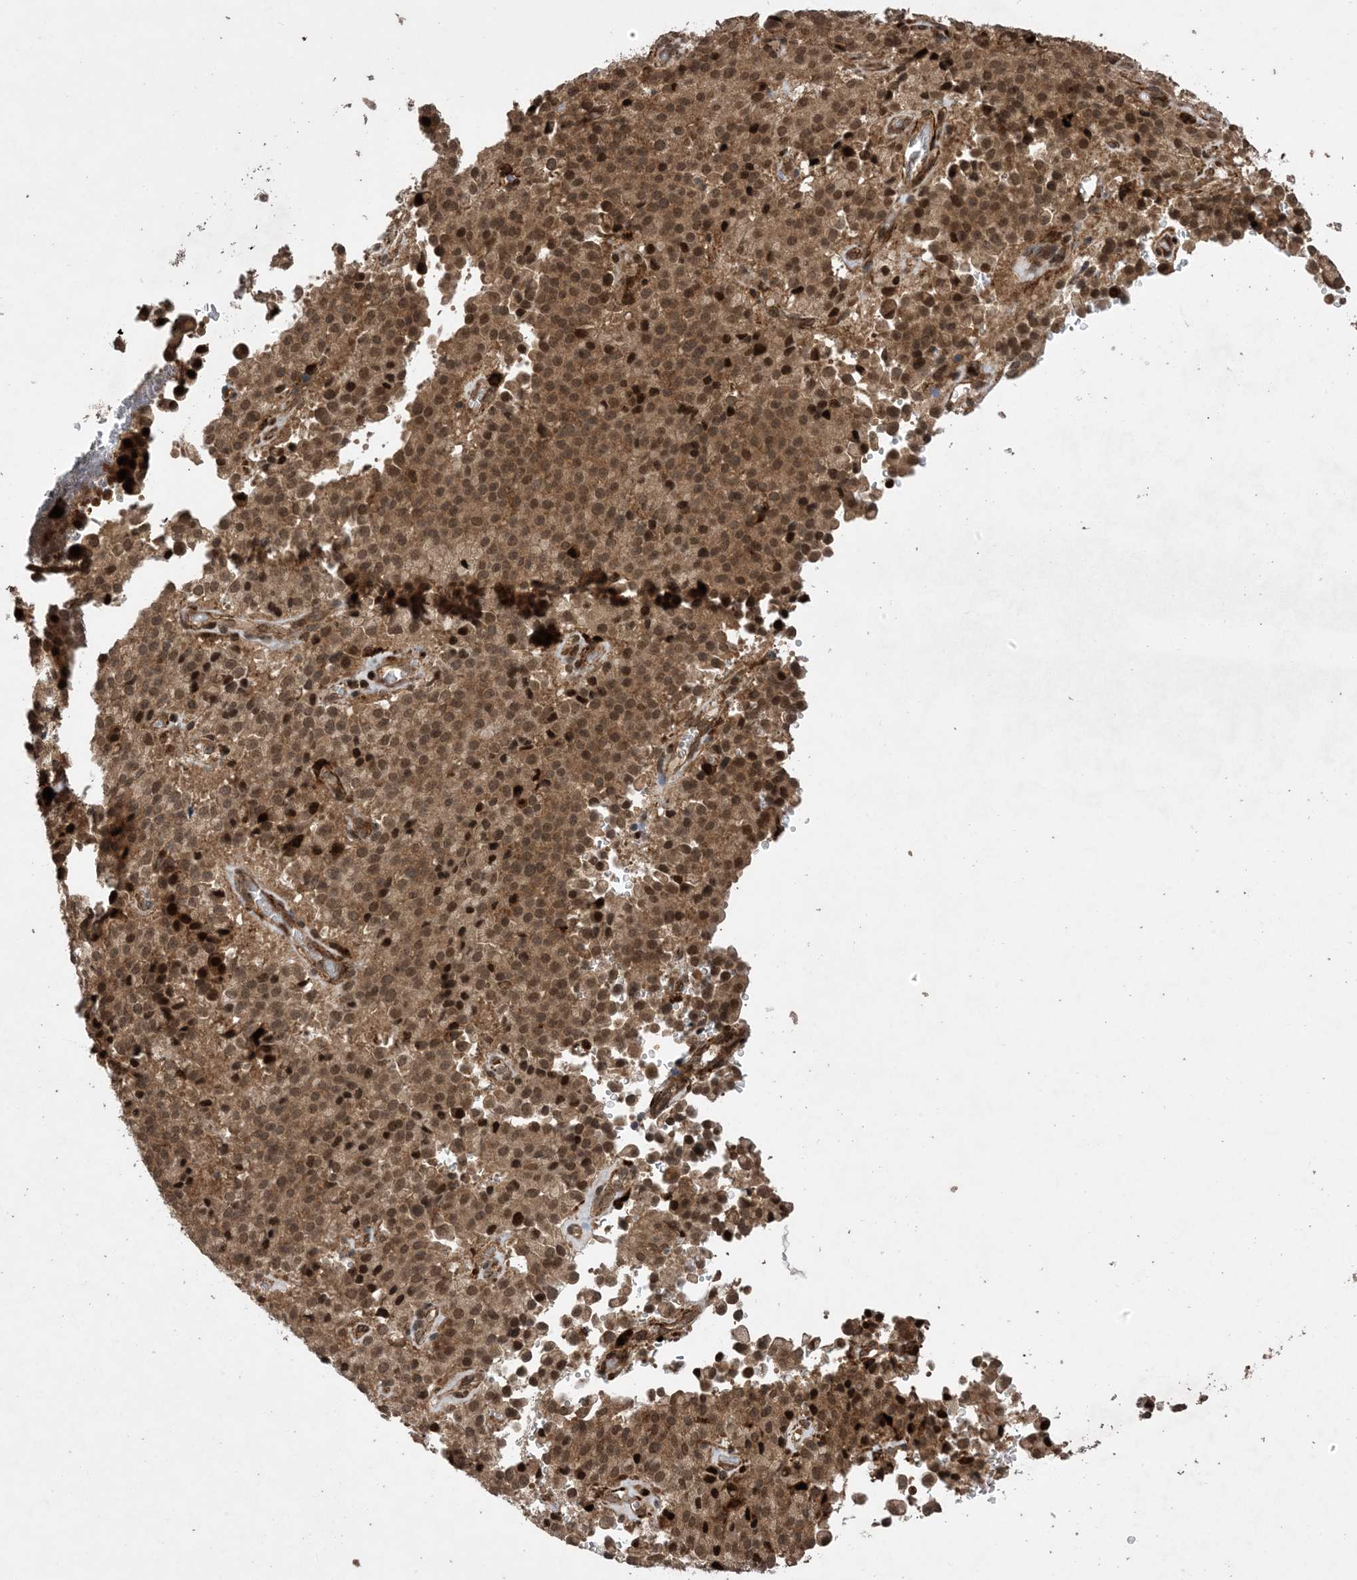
{"staining": {"intensity": "moderate", "quantity": ">75%", "location": "cytoplasmic/membranous,nuclear"}, "tissue": "pancreatic cancer", "cell_type": "Tumor cells", "image_type": "cancer", "snomed": [{"axis": "morphology", "description": "Adenocarcinoma, NOS"}, {"axis": "topography", "description": "Pancreas"}], "caption": "This is an image of immunohistochemistry (IHC) staining of adenocarcinoma (pancreatic), which shows moderate positivity in the cytoplasmic/membranous and nuclear of tumor cells.", "gene": "ZNF511", "patient": {"sex": "male", "age": 65}}